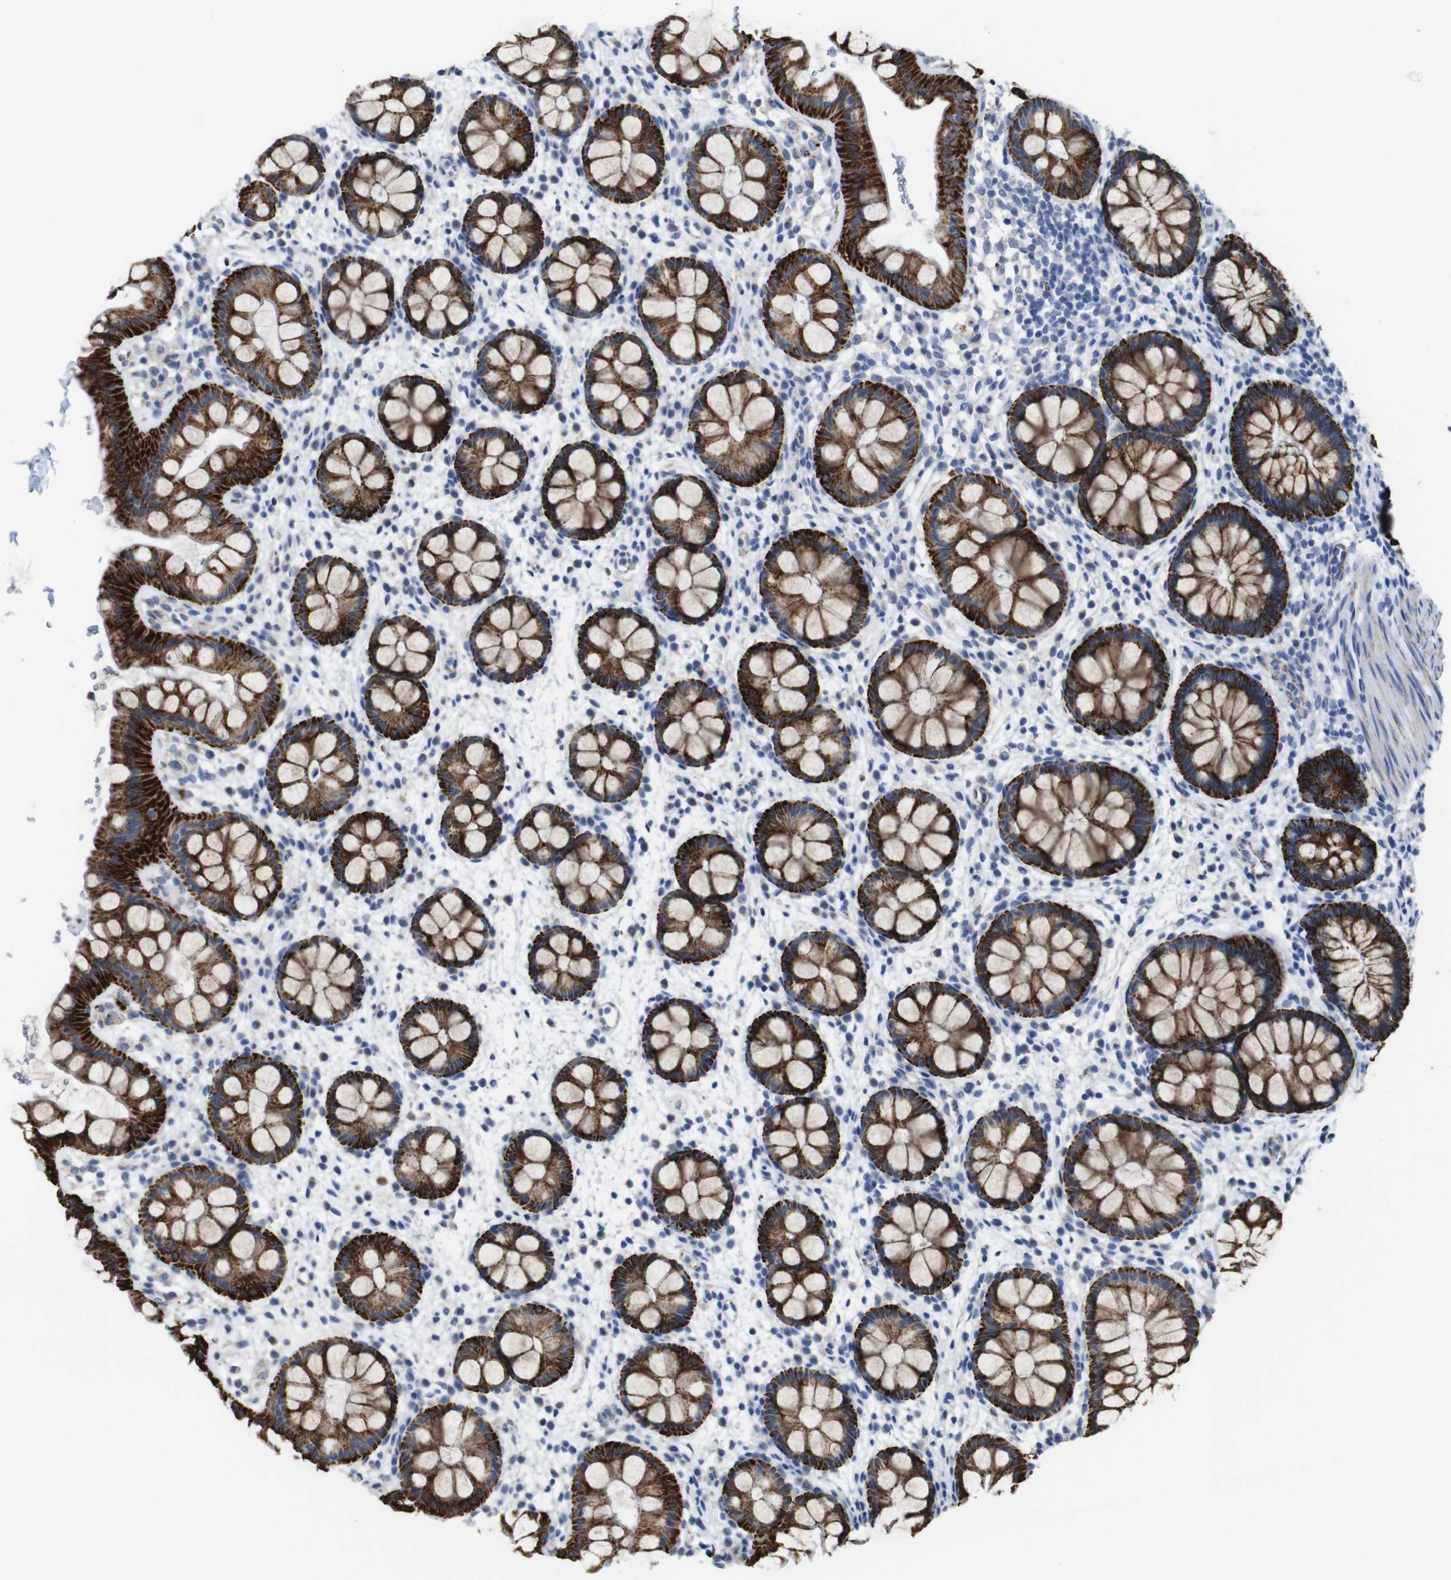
{"staining": {"intensity": "strong", "quantity": ">75%", "location": "cytoplasmic/membranous"}, "tissue": "rectum", "cell_type": "Glandular cells", "image_type": "normal", "snomed": [{"axis": "morphology", "description": "Normal tissue, NOS"}, {"axis": "topography", "description": "Rectum"}], "caption": "Human rectum stained with a brown dye demonstrates strong cytoplasmic/membranous positive expression in about >75% of glandular cells.", "gene": "MAOA", "patient": {"sex": "female", "age": 24}}